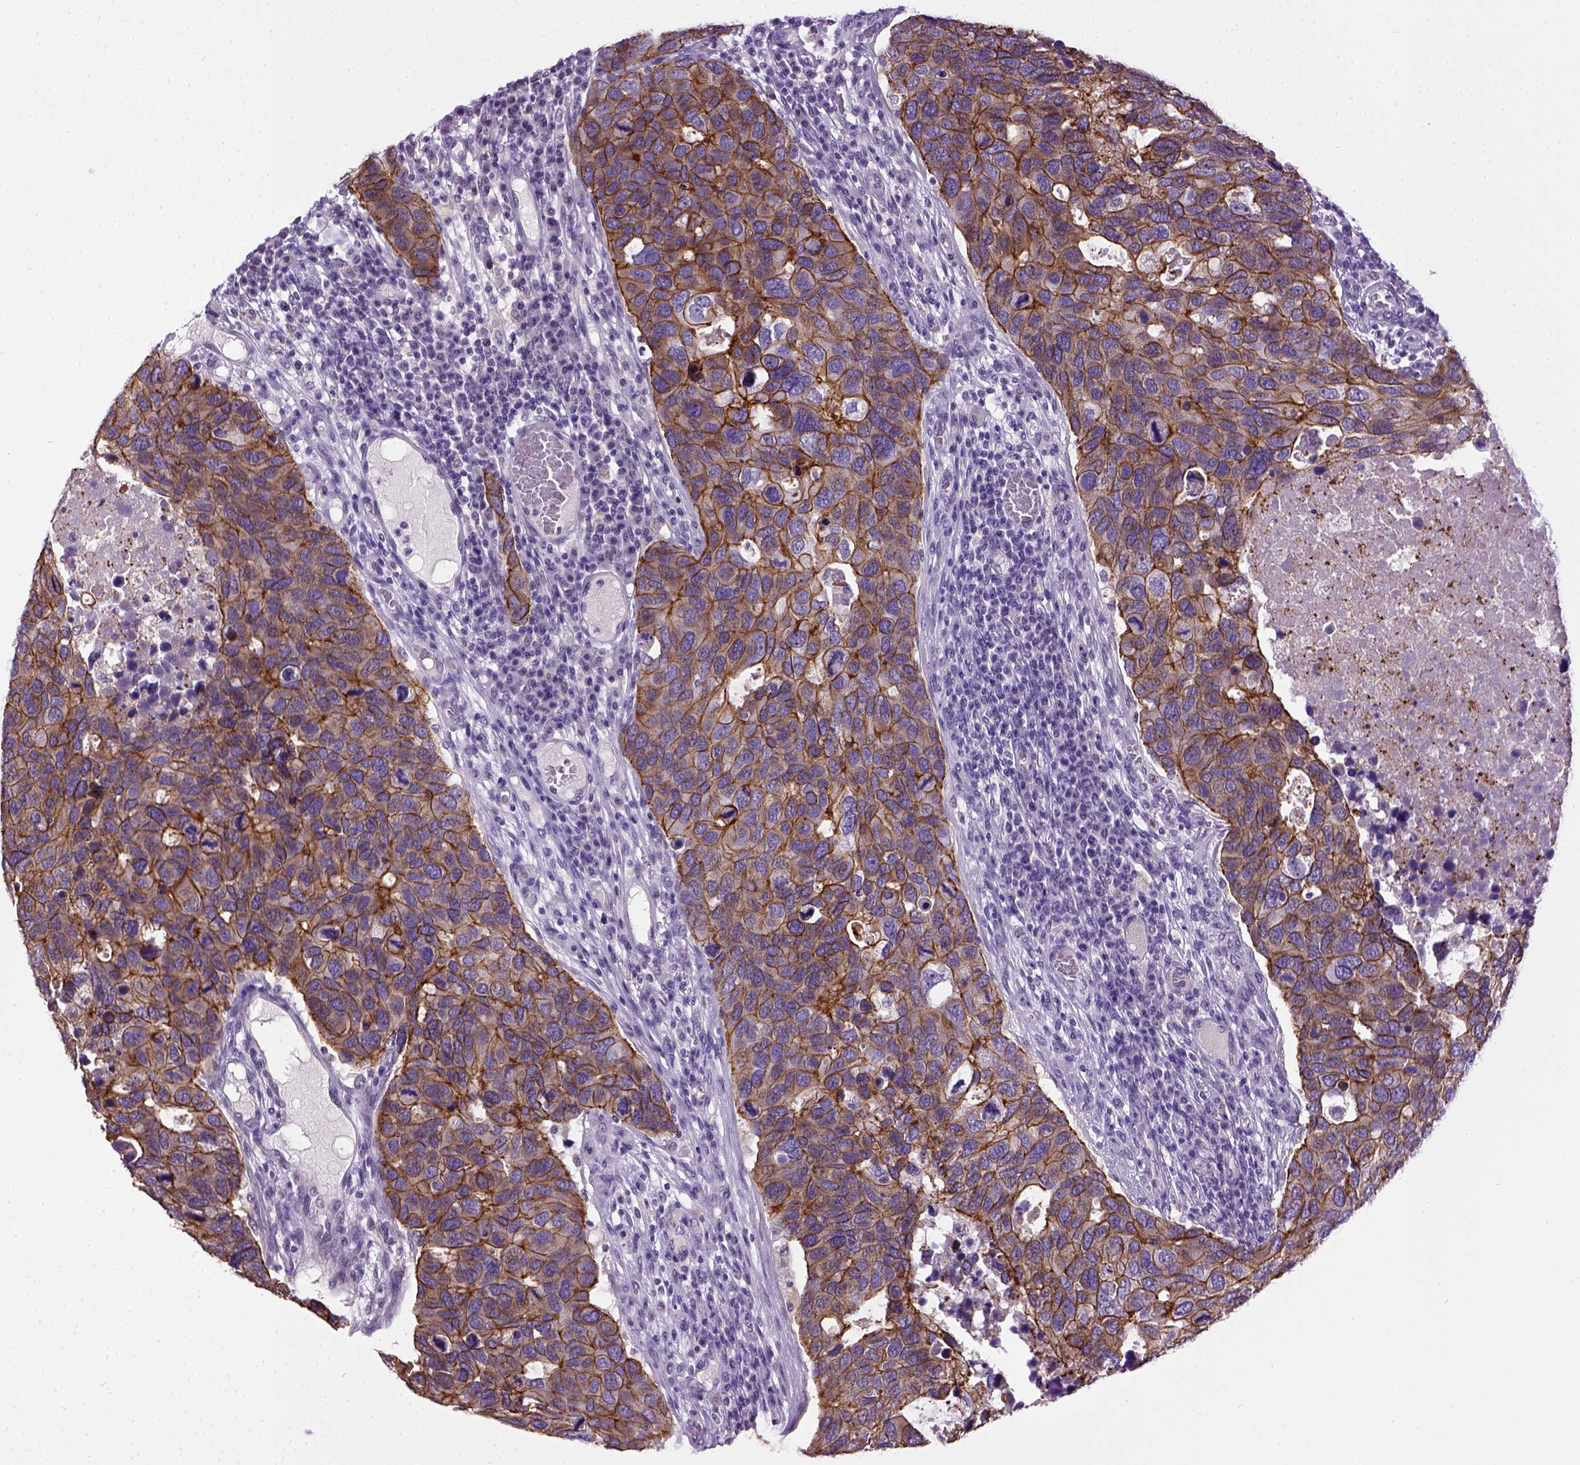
{"staining": {"intensity": "moderate", "quantity": ">75%", "location": "cytoplasmic/membranous"}, "tissue": "breast cancer", "cell_type": "Tumor cells", "image_type": "cancer", "snomed": [{"axis": "morphology", "description": "Duct carcinoma"}, {"axis": "topography", "description": "Breast"}], "caption": "Brown immunohistochemical staining in breast cancer (infiltrating ductal carcinoma) displays moderate cytoplasmic/membranous expression in approximately >75% of tumor cells.", "gene": "CDH1", "patient": {"sex": "female", "age": 83}}